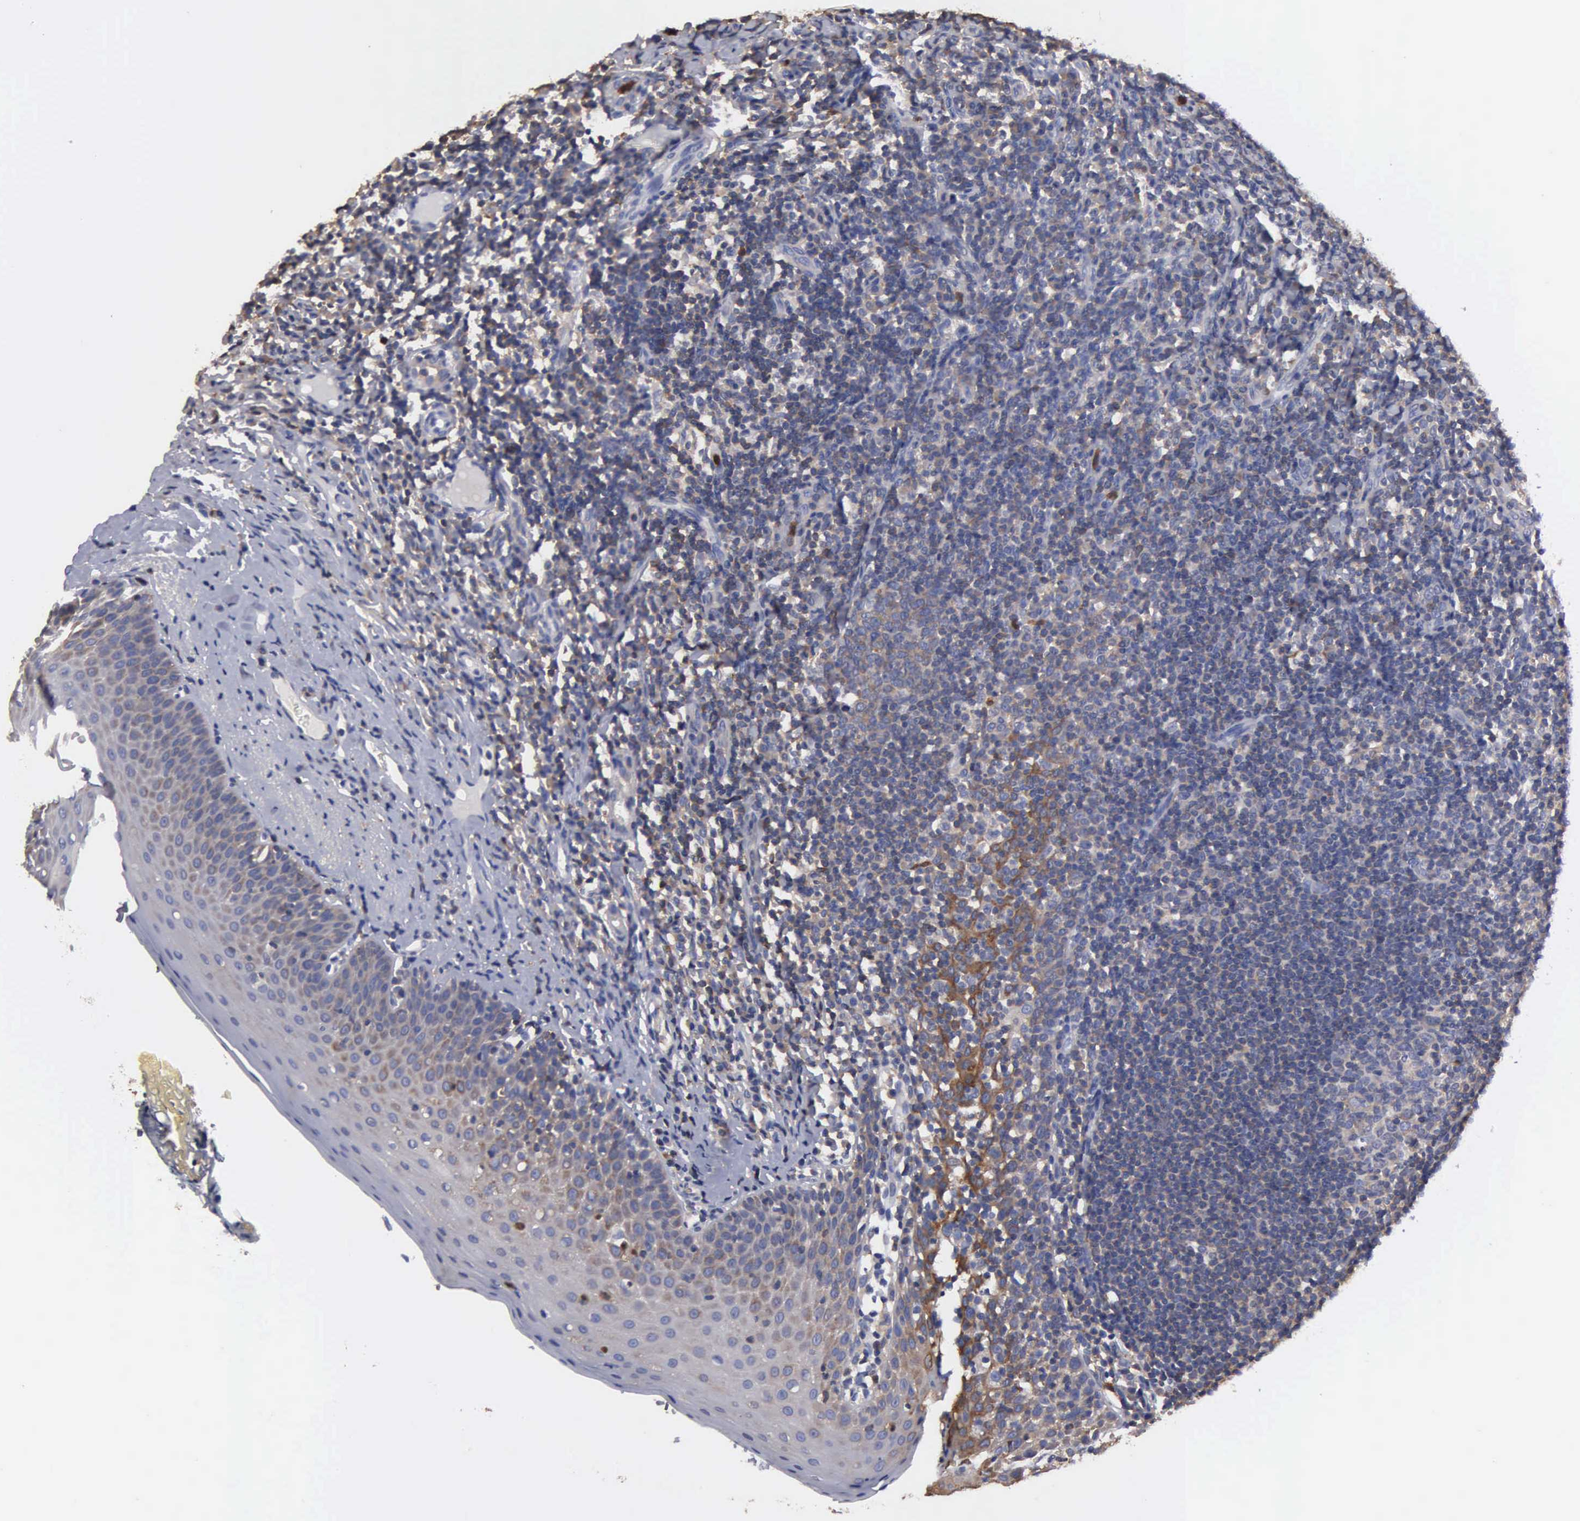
{"staining": {"intensity": "weak", "quantity": "25%-75%", "location": "cytoplasmic/membranous"}, "tissue": "tonsil", "cell_type": "Germinal center cells", "image_type": "normal", "snomed": [{"axis": "morphology", "description": "Normal tissue, NOS"}, {"axis": "topography", "description": "Tonsil"}], "caption": "A micrograph of tonsil stained for a protein shows weak cytoplasmic/membranous brown staining in germinal center cells. (DAB (3,3'-diaminobenzidine) IHC with brightfield microscopy, high magnification).", "gene": "G6PD", "patient": {"sex": "male", "age": 6}}